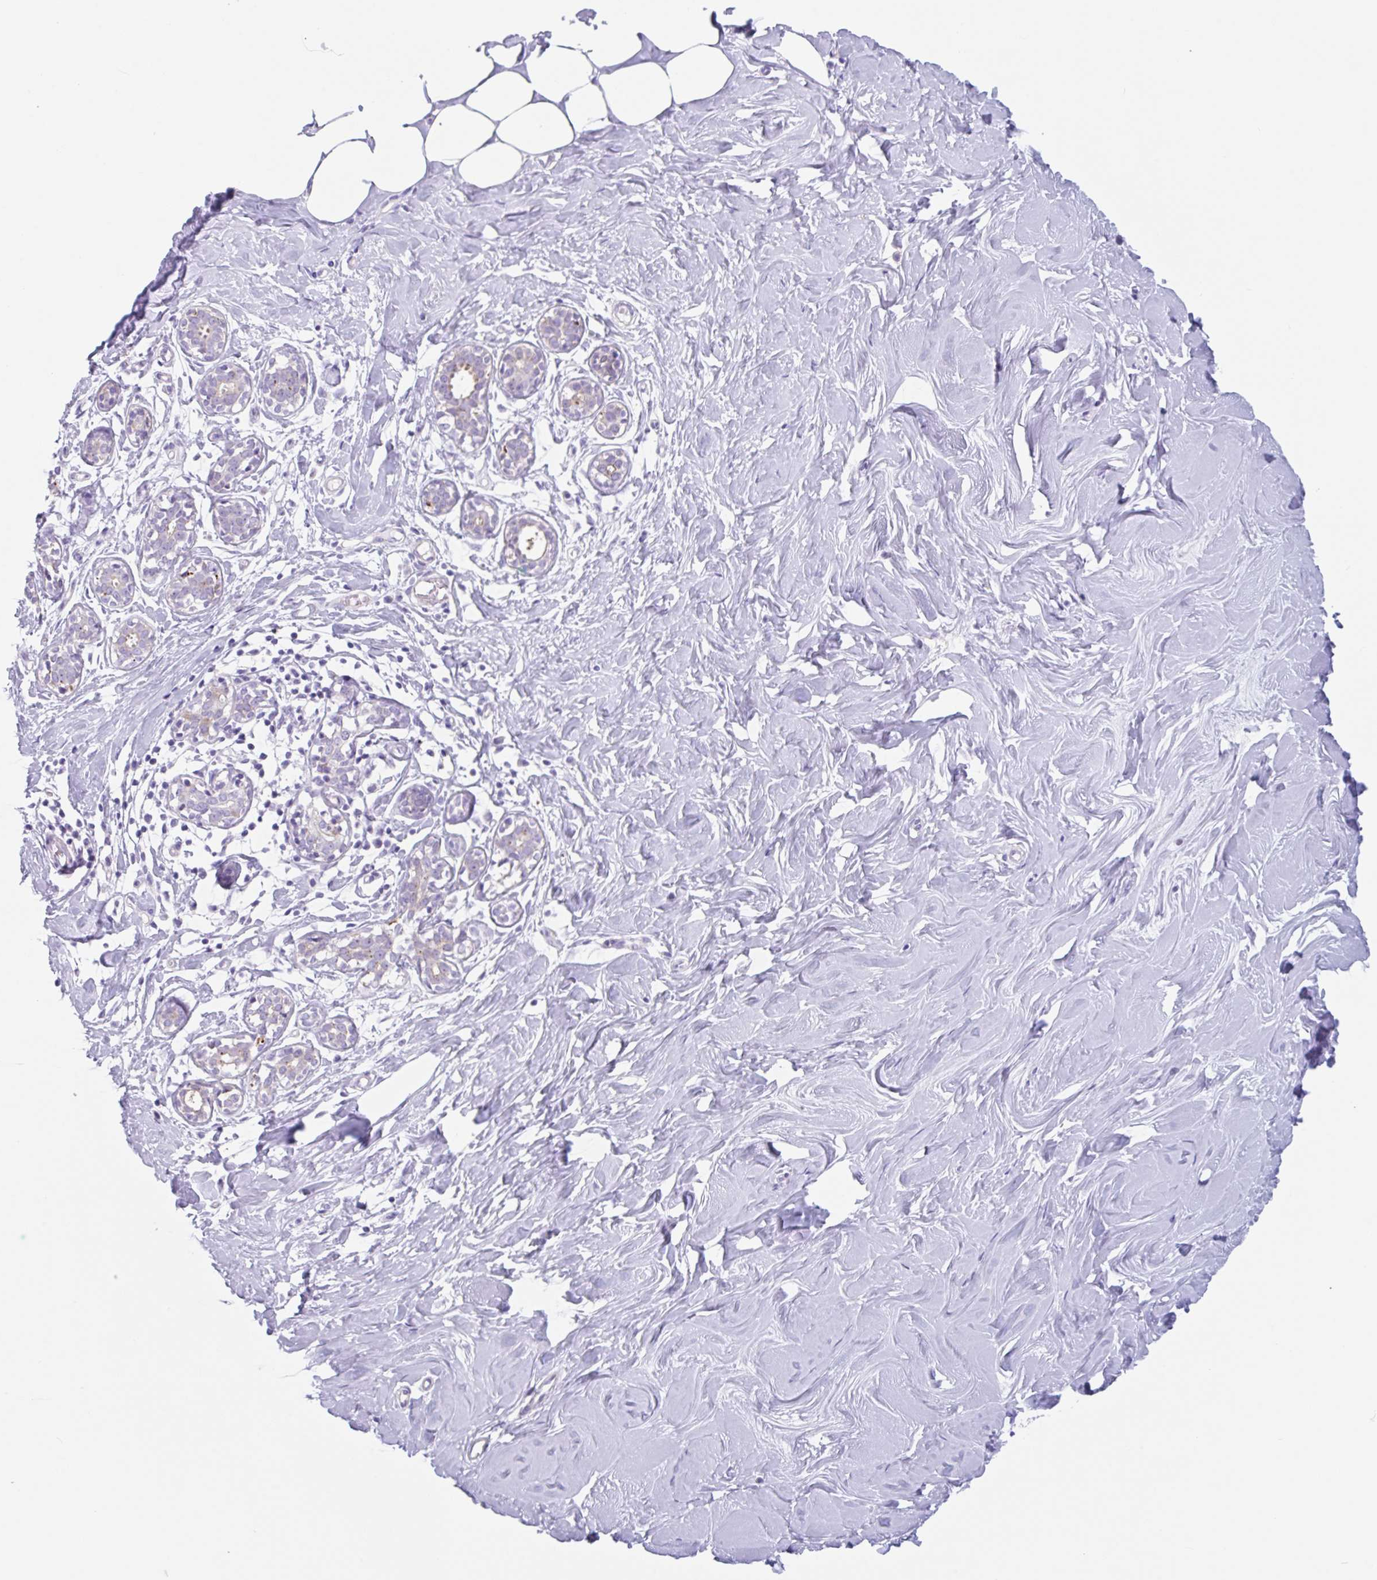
{"staining": {"intensity": "negative", "quantity": "none", "location": "none"}, "tissue": "breast", "cell_type": "Adipocytes", "image_type": "normal", "snomed": [{"axis": "morphology", "description": "Normal tissue, NOS"}, {"axis": "topography", "description": "Breast"}], "caption": "Immunohistochemistry (IHC) image of benign breast stained for a protein (brown), which demonstrates no staining in adipocytes.", "gene": "LENG9", "patient": {"sex": "female", "age": 27}}